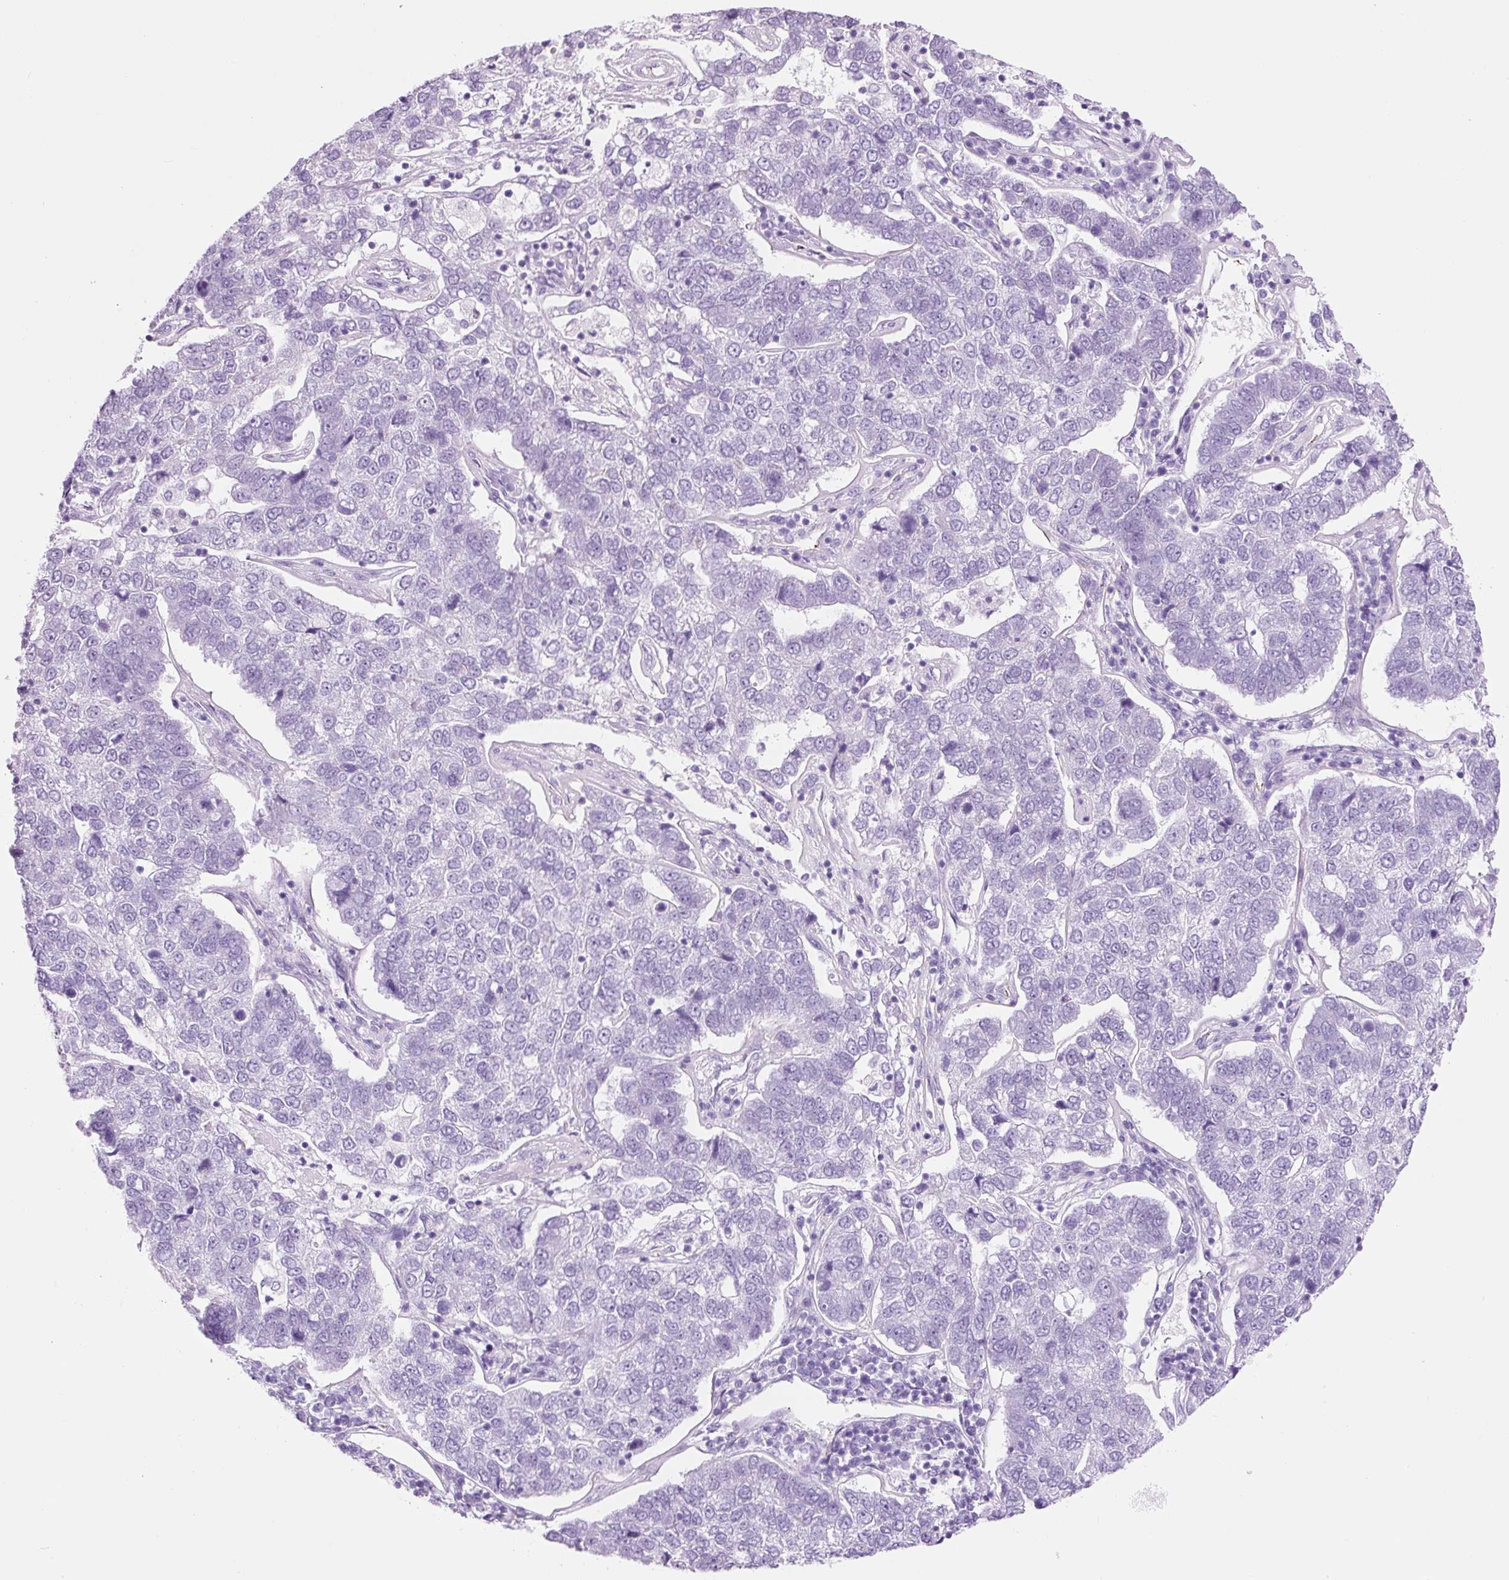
{"staining": {"intensity": "negative", "quantity": "none", "location": "none"}, "tissue": "pancreatic cancer", "cell_type": "Tumor cells", "image_type": "cancer", "snomed": [{"axis": "morphology", "description": "Adenocarcinoma, NOS"}, {"axis": "topography", "description": "Pancreas"}], "caption": "This photomicrograph is of pancreatic cancer (adenocarcinoma) stained with IHC to label a protein in brown with the nuclei are counter-stained blue. There is no staining in tumor cells. Brightfield microscopy of IHC stained with DAB (brown) and hematoxylin (blue), captured at high magnification.", "gene": "ADSS1", "patient": {"sex": "female", "age": 61}}